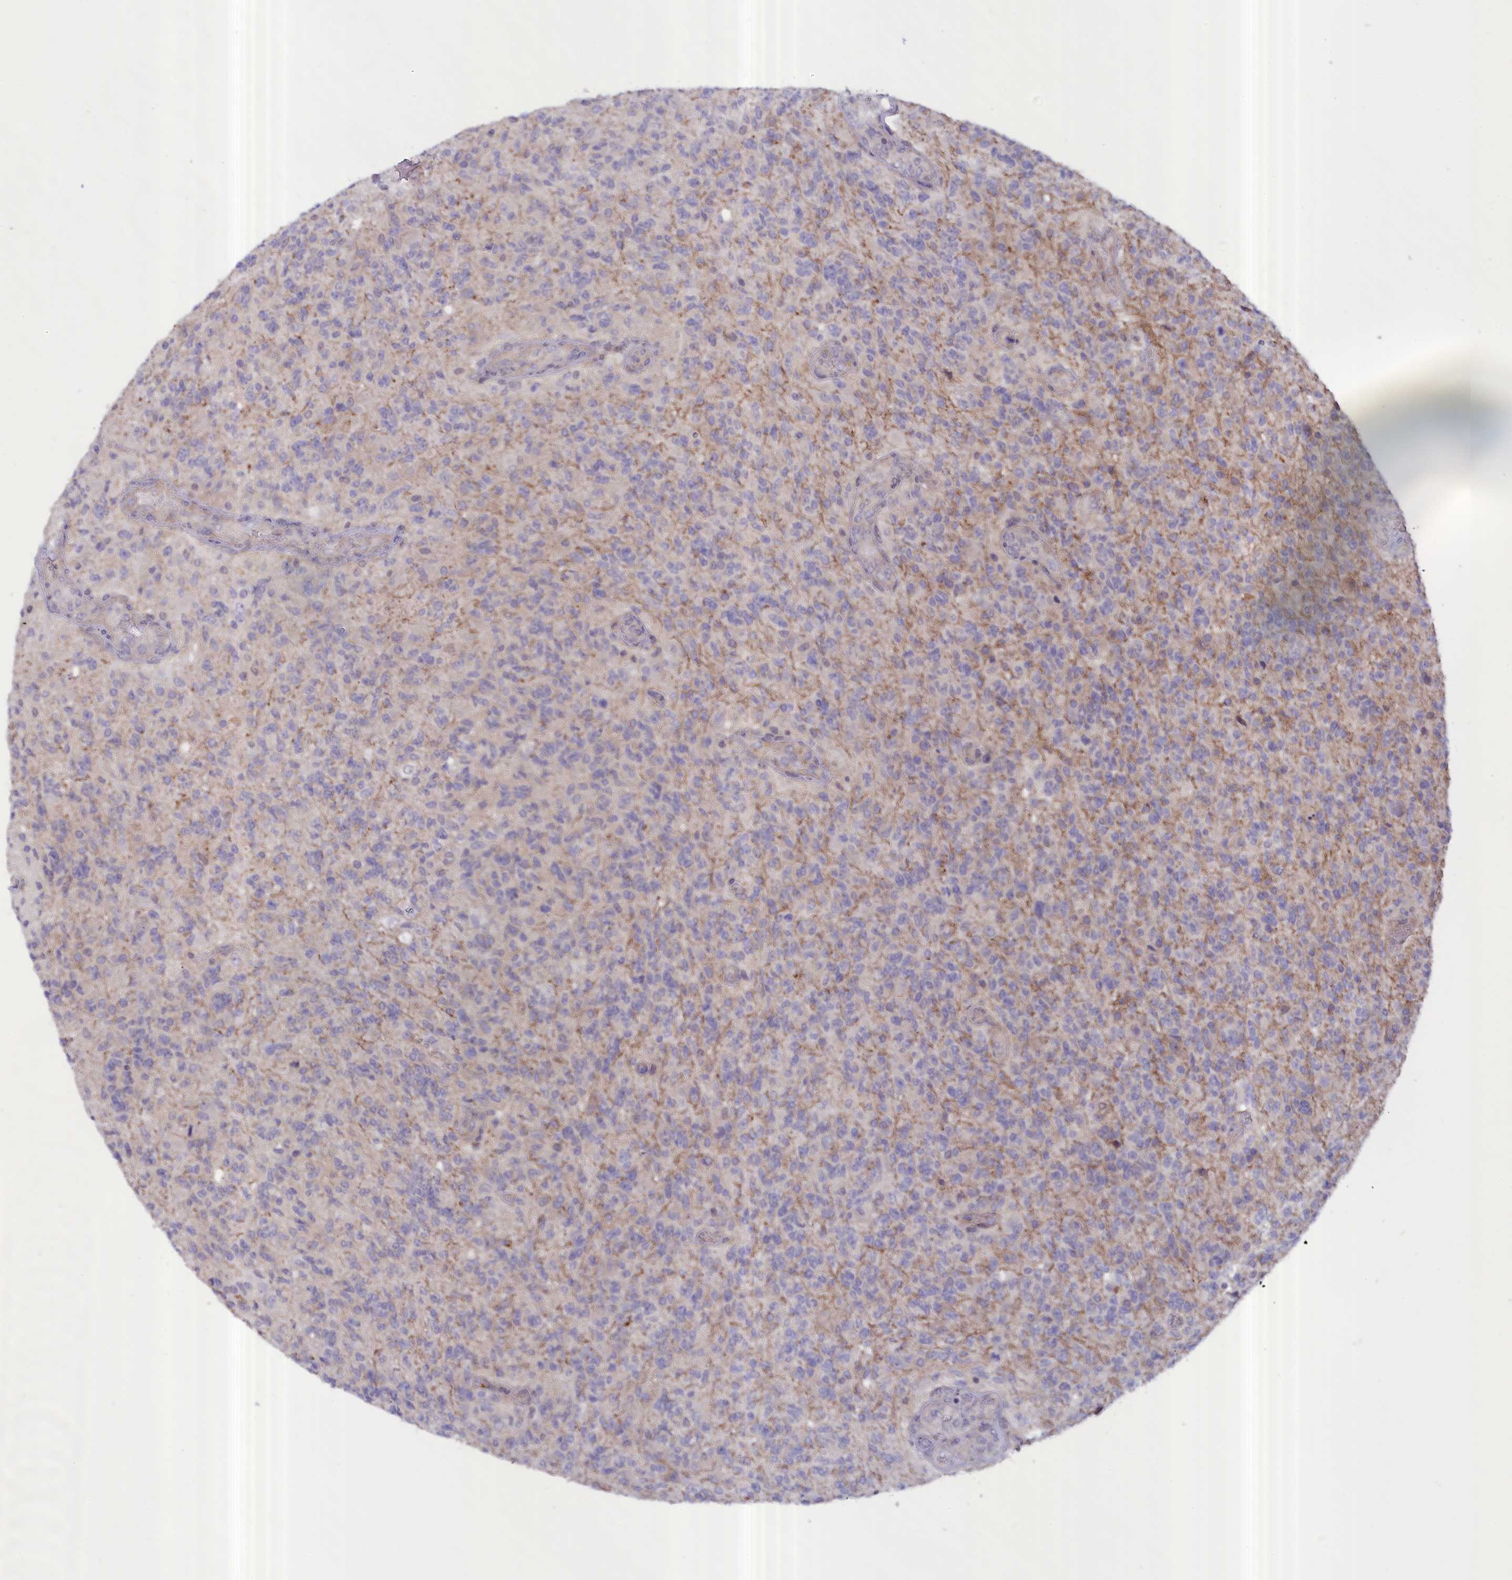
{"staining": {"intensity": "negative", "quantity": "none", "location": "none"}, "tissue": "glioma", "cell_type": "Tumor cells", "image_type": "cancer", "snomed": [{"axis": "morphology", "description": "Glioma, malignant, High grade"}, {"axis": "topography", "description": "Brain"}], "caption": "Tumor cells are negative for protein expression in human glioma.", "gene": "IGFALS", "patient": {"sex": "male", "age": 56}}